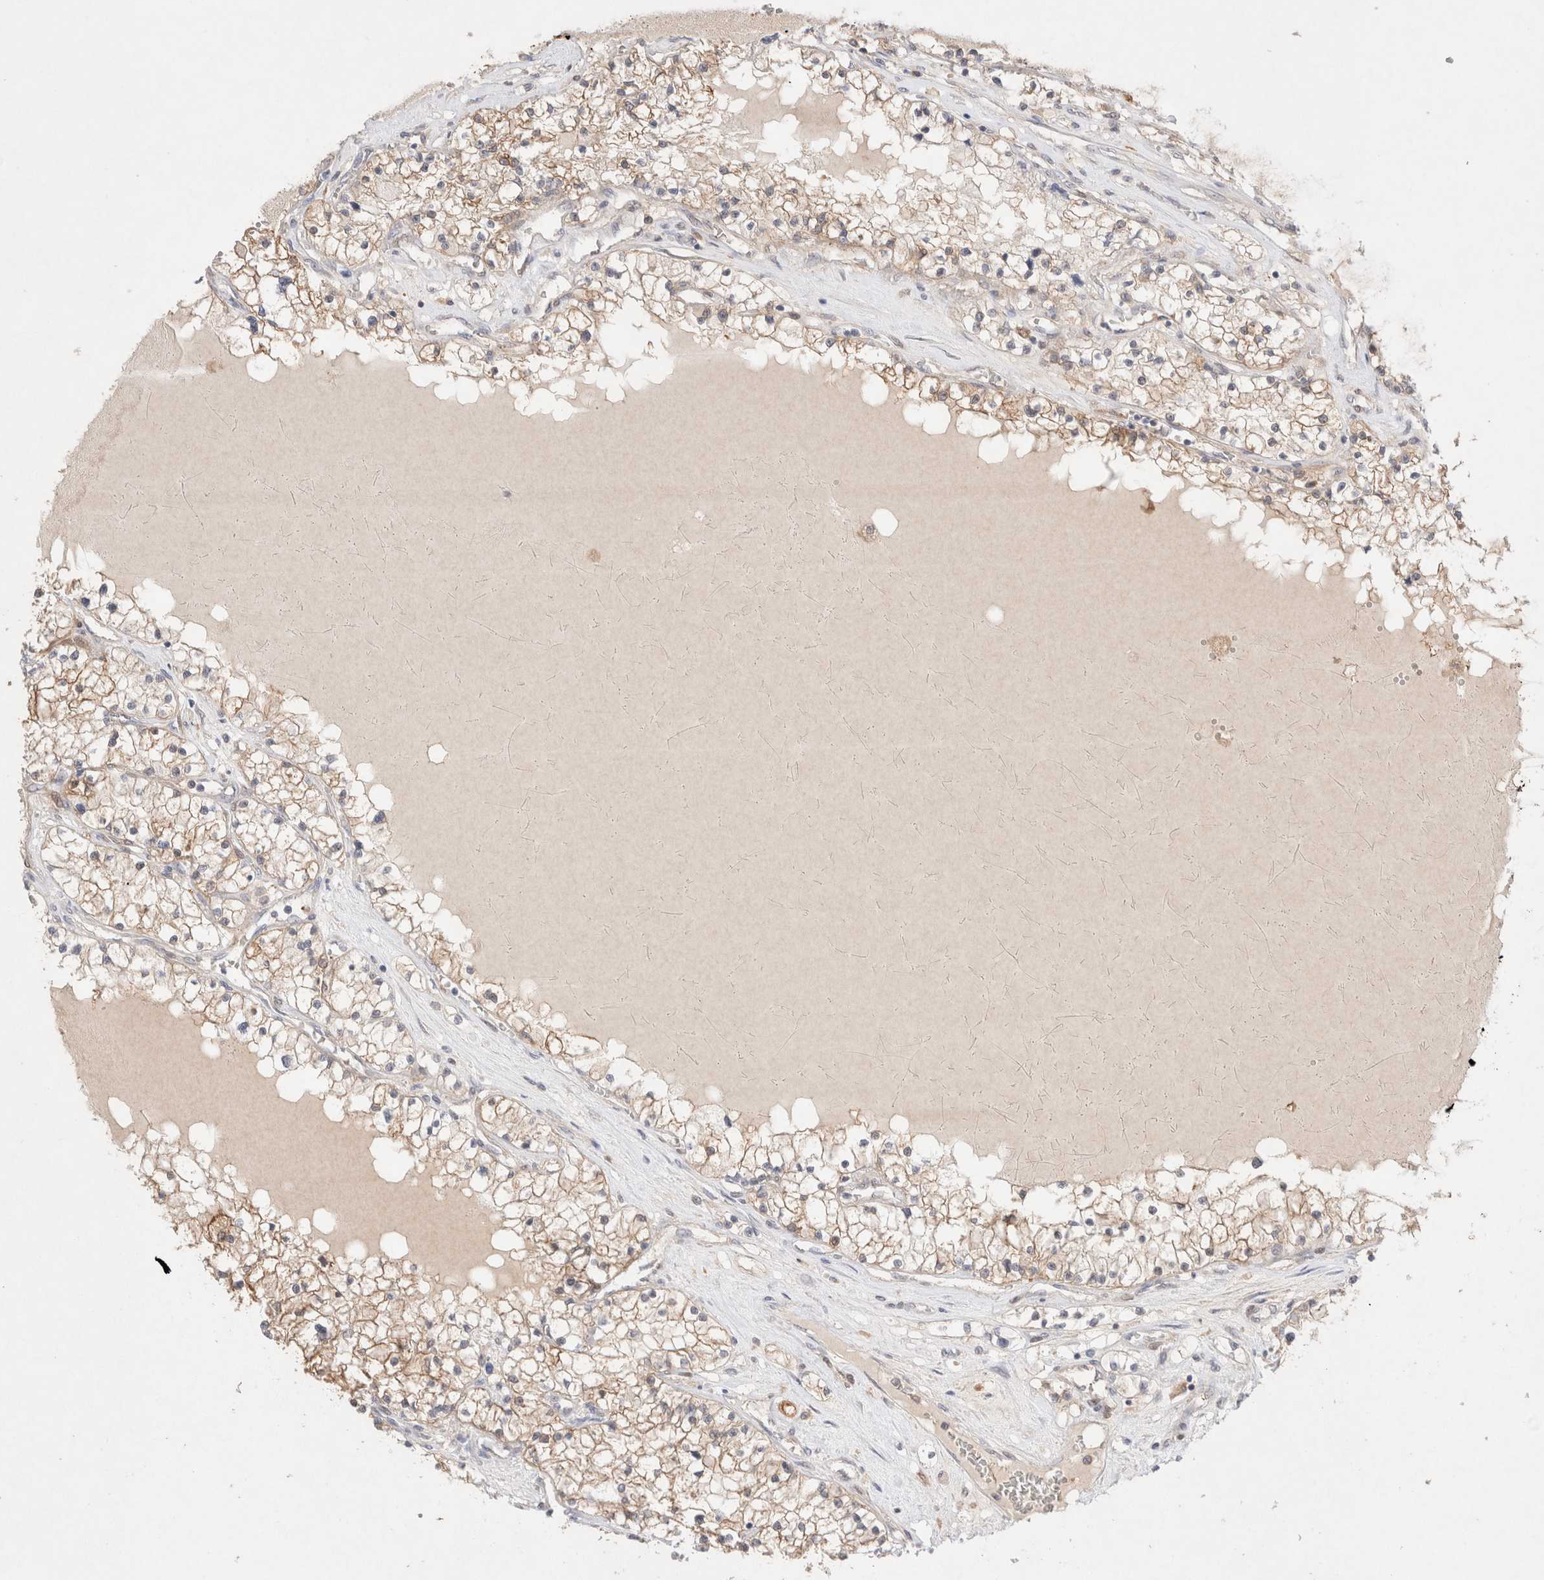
{"staining": {"intensity": "moderate", "quantity": ">75%", "location": "cytoplasmic/membranous"}, "tissue": "renal cancer", "cell_type": "Tumor cells", "image_type": "cancer", "snomed": [{"axis": "morphology", "description": "Normal tissue, NOS"}, {"axis": "morphology", "description": "Adenocarcinoma, NOS"}, {"axis": "topography", "description": "Kidney"}], "caption": "Protein staining of renal cancer tissue displays moderate cytoplasmic/membranous staining in about >75% of tumor cells. The protein is shown in brown color, while the nuclei are stained blue.", "gene": "STARD10", "patient": {"sex": "male", "age": 68}}